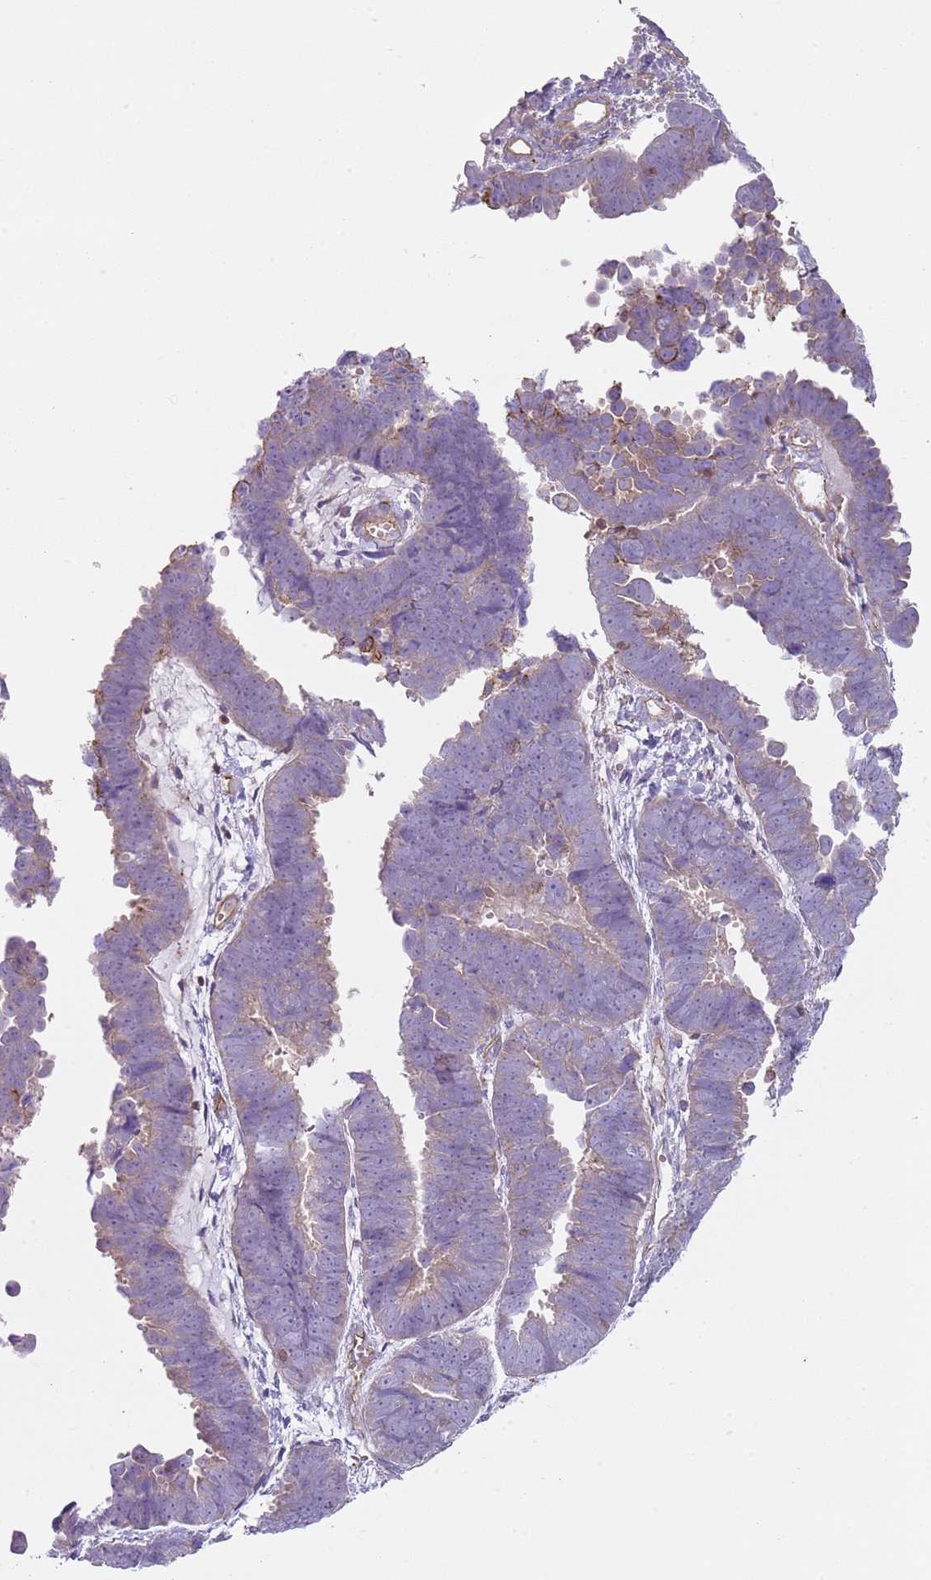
{"staining": {"intensity": "weak", "quantity": "<25%", "location": "cytoplasmic/membranous"}, "tissue": "endometrial cancer", "cell_type": "Tumor cells", "image_type": "cancer", "snomed": [{"axis": "morphology", "description": "Adenocarcinoma, NOS"}, {"axis": "topography", "description": "Endometrium"}], "caption": "Human adenocarcinoma (endometrial) stained for a protein using immunohistochemistry reveals no positivity in tumor cells.", "gene": "GNAI3", "patient": {"sex": "female", "age": 75}}